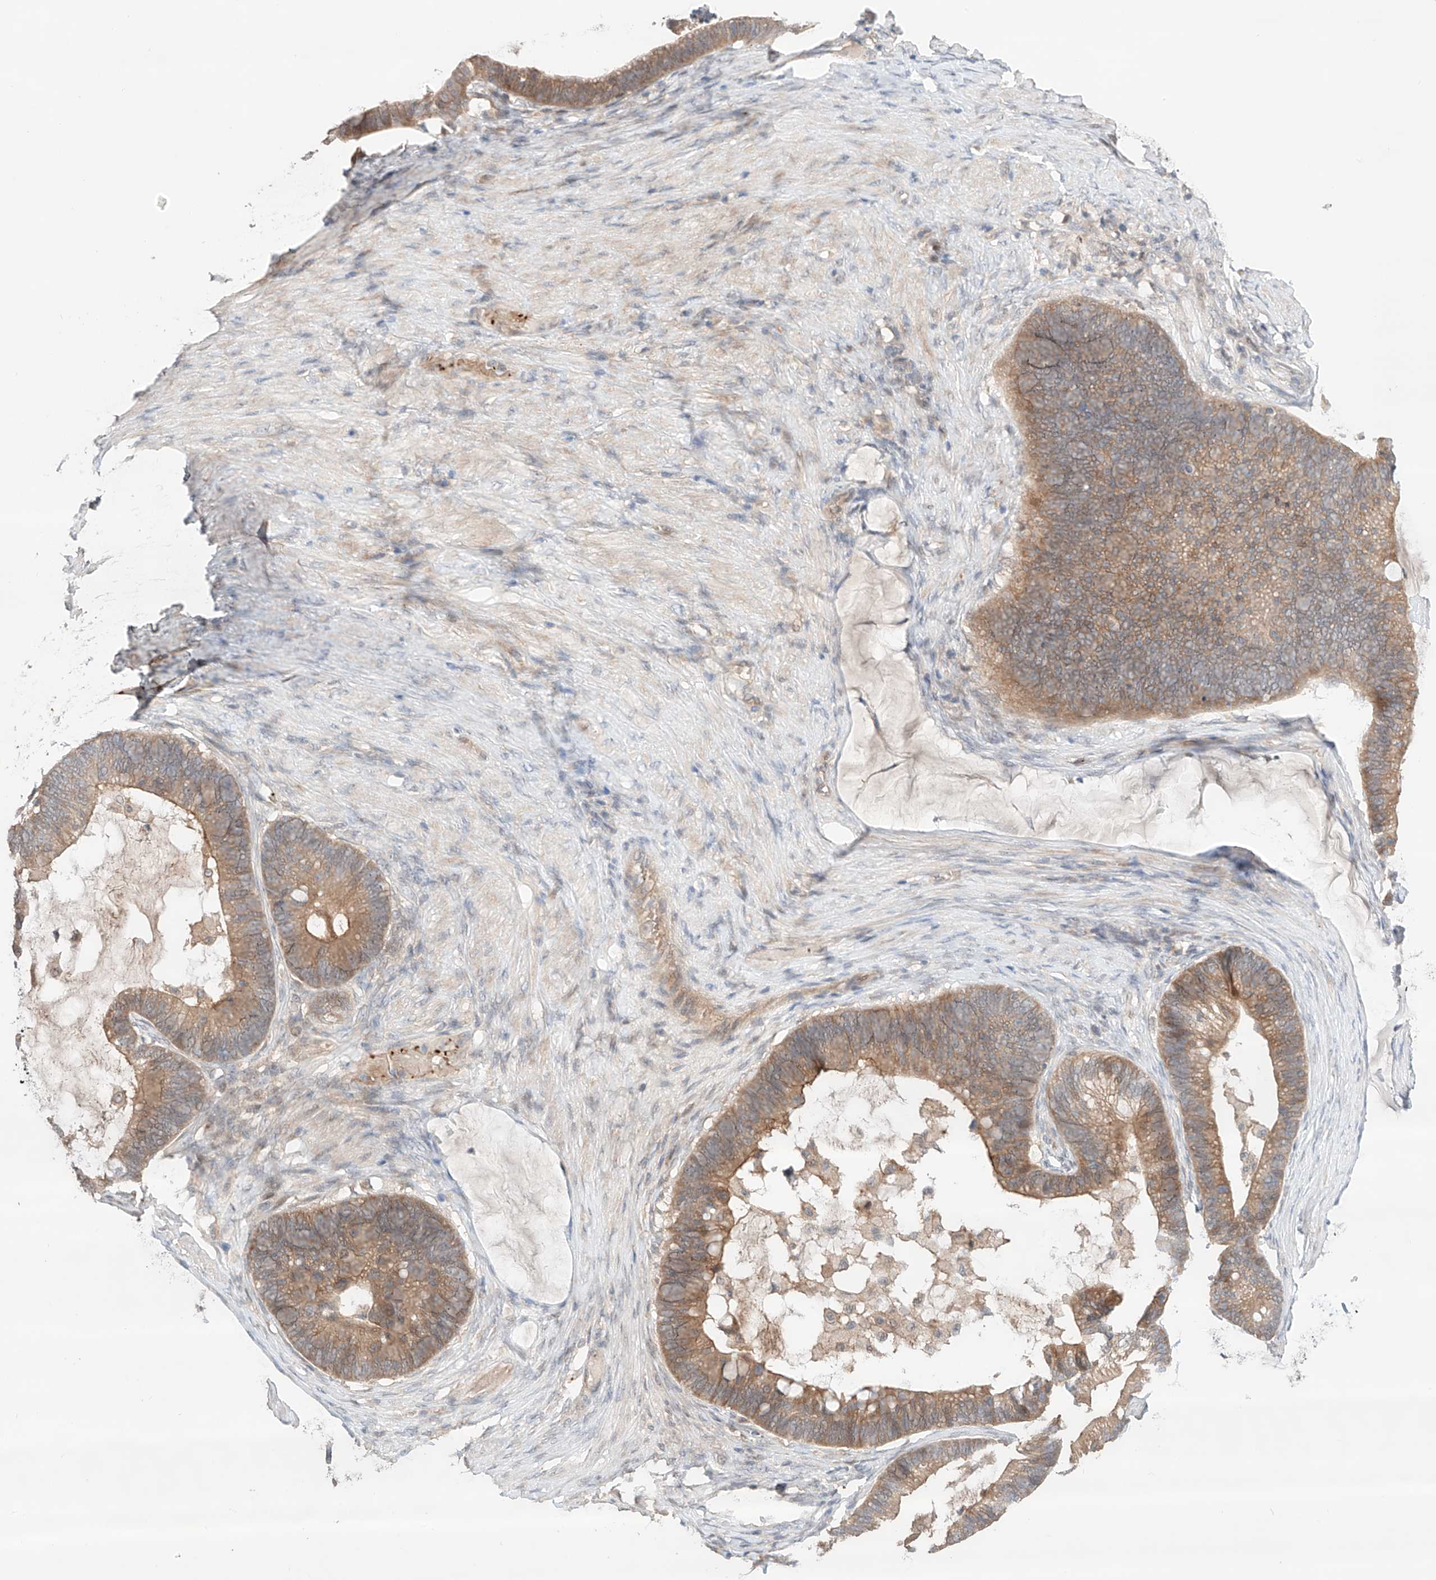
{"staining": {"intensity": "moderate", "quantity": ">75%", "location": "cytoplasmic/membranous"}, "tissue": "ovarian cancer", "cell_type": "Tumor cells", "image_type": "cancer", "snomed": [{"axis": "morphology", "description": "Cystadenocarcinoma, mucinous, NOS"}, {"axis": "topography", "description": "Ovary"}], "caption": "A brown stain labels moderate cytoplasmic/membranous staining of a protein in human ovarian cancer tumor cells.", "gene": "ZFHX2", "patient": {"sex": "female", "age": 61}}